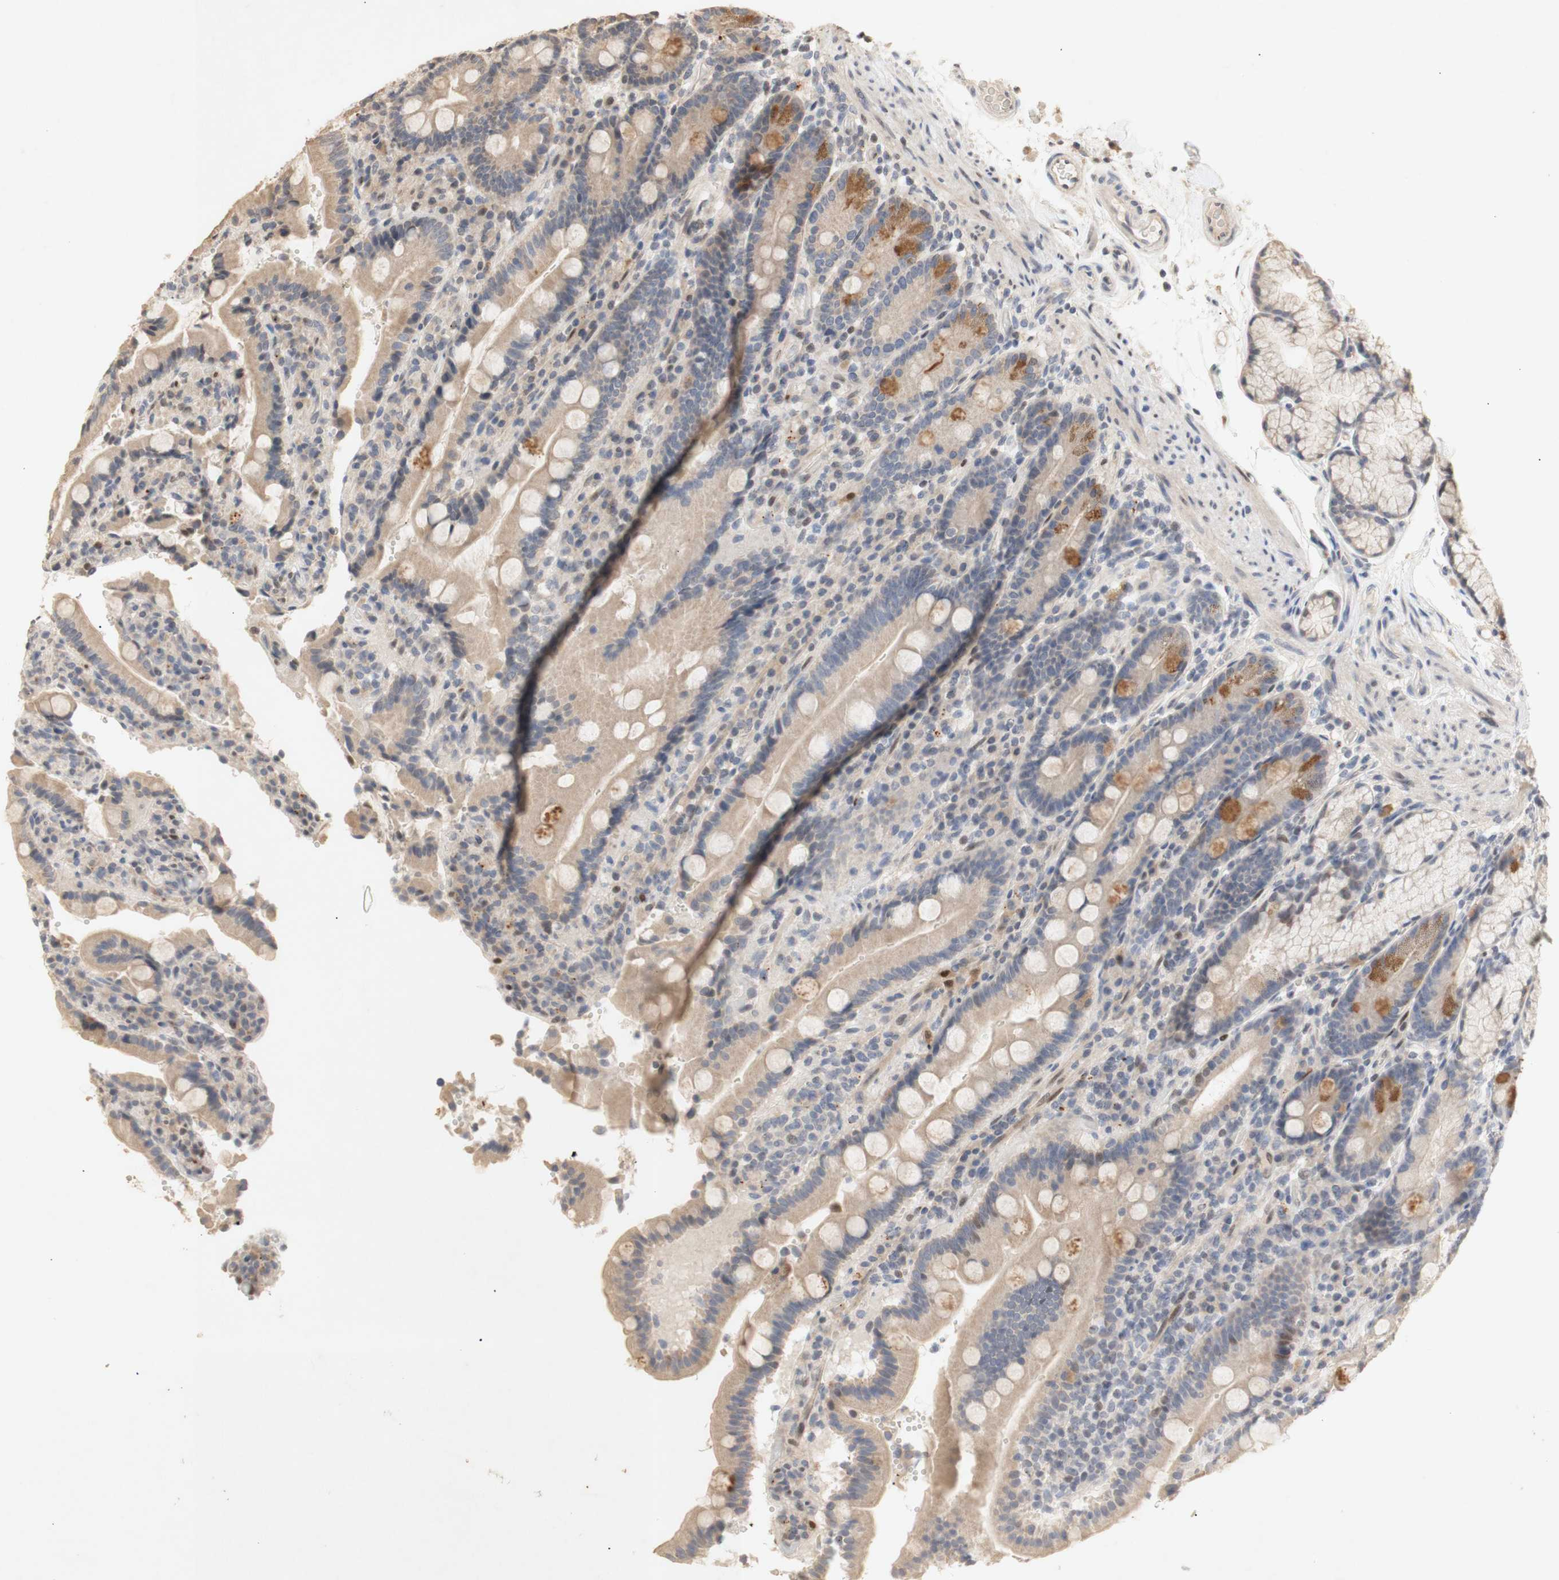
{"staining": {"intensity": "weak", "quantity": ">75%", "location": "cytoplasmic/membranous"}, "tissue": "duodenum", "cell_type": "Glandular cells", "image_type": "normal", "snomed": [{"axis": "morphology", "description": "Normal tissue, NOS"}, {"axis": "topography", "description": "Small intestine, NOS"}], "caption": "Glandular cells demonstrate low levels of weak cytoplasmic/membranous staining in about >75% of cells in normal human duodenum. The staining is performed using DAB (3,3'-diaminobenzidine) brown chromogen to label protein expression. The nuclei are counter-stained blue using hematoxylin.", "gene": "FOSB", "patient": {"sex": "female", "age": 71}}